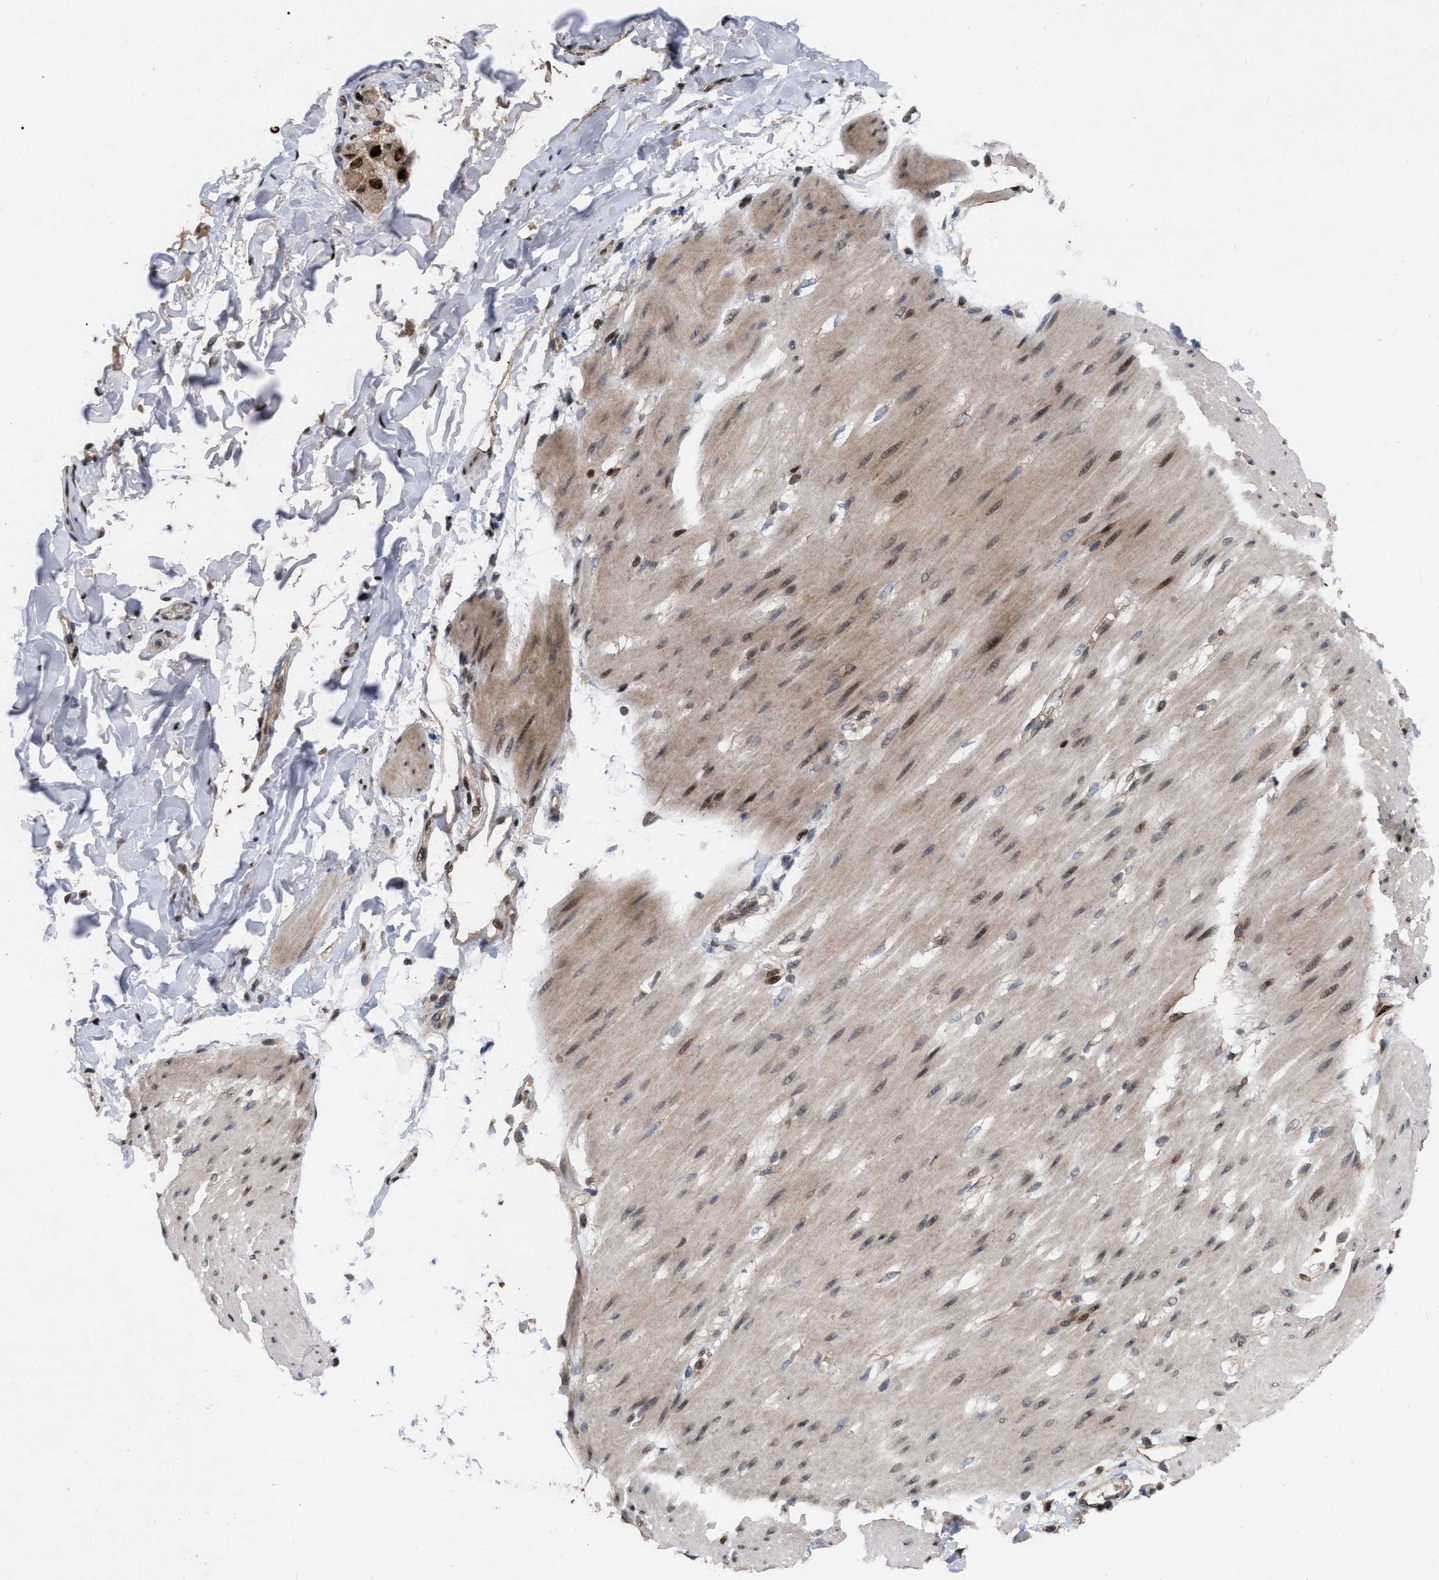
{"staining": {"intensity": "moderate", "quantity": "25%-75%", "location": "nuclear"}, "tissue": "adipose tissue", "cell_type": "Adipocytes", "image_type": "normal", "snomed": [{"axis": "morphology", "description": "Normal tissue, NOS"}, {"axis": "morphology", "description": "Adenocarcinoma, NOS"}, {"axis": "topography", "description": "Duodenum"}, {"axis": "topography", "description": "Peripheral nerve tissue"}], "caption": "Moderate nuclear positivity is present in about 25%-75% of adipocytes in benign adipose tissue.", "gene": "MDM4", "patient": {"sex": "female", "age": 60}}